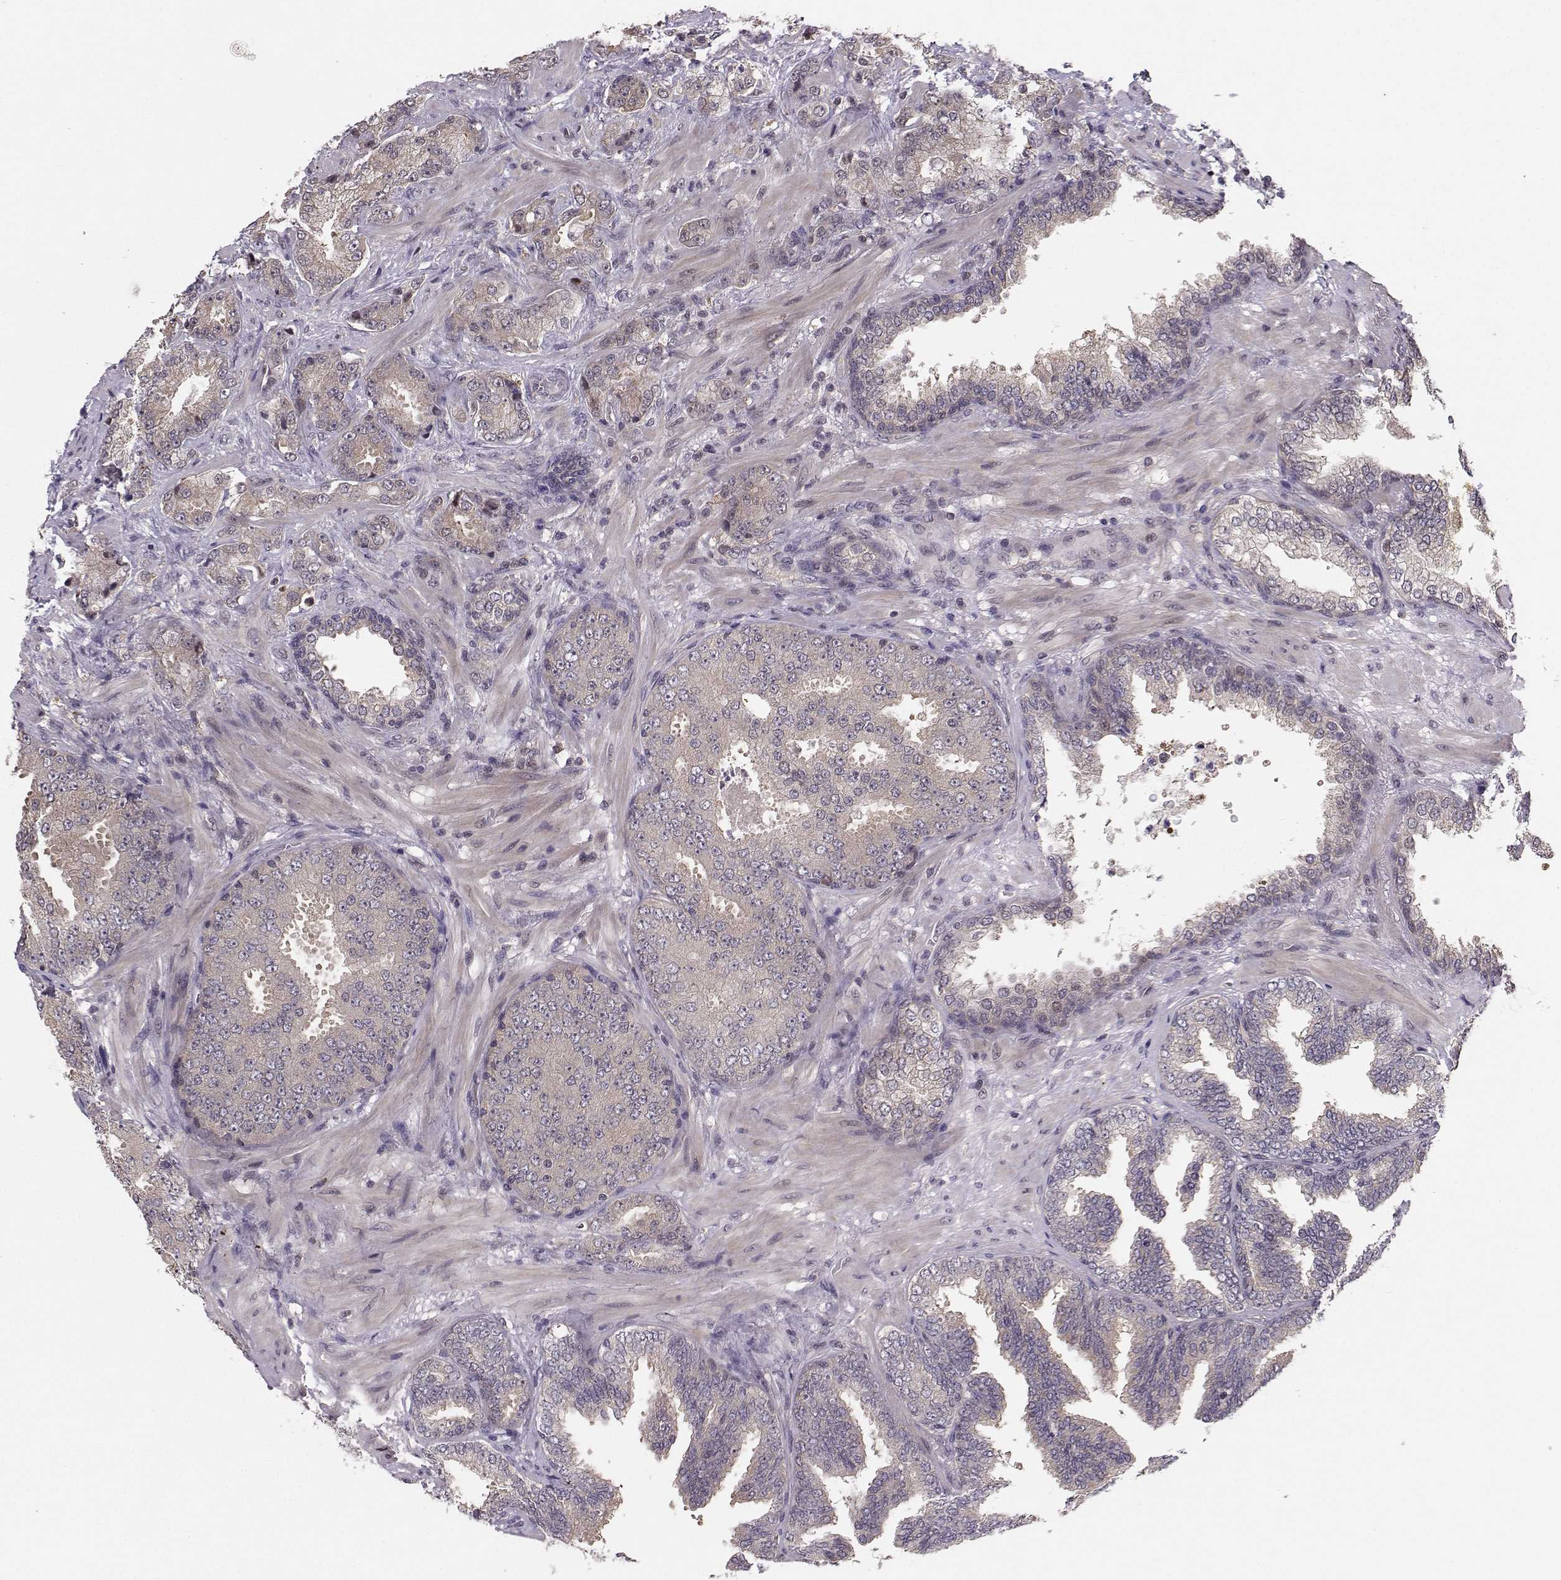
{"staining": {"intensity": "negative", "quantity": "none", "location": "none"}, "tissue": "prostate cancer", "cell_type": "Tumor cells", "image_type": "cancer", "snomed": [{"axis": "morphology", "description": "Adenocarcinoma, Low grade"}, {"axis": "topography", "description": "Prostate"}], "caption": "DAB (3,3'-diaminobenzidine) immunohistochemical staining of human prostate cancer (low-grade adenocarcinoma) shows no significant expression in tumor cells.", "gene": "PKP2", "patient": {"sex": "male", "age": 68}}